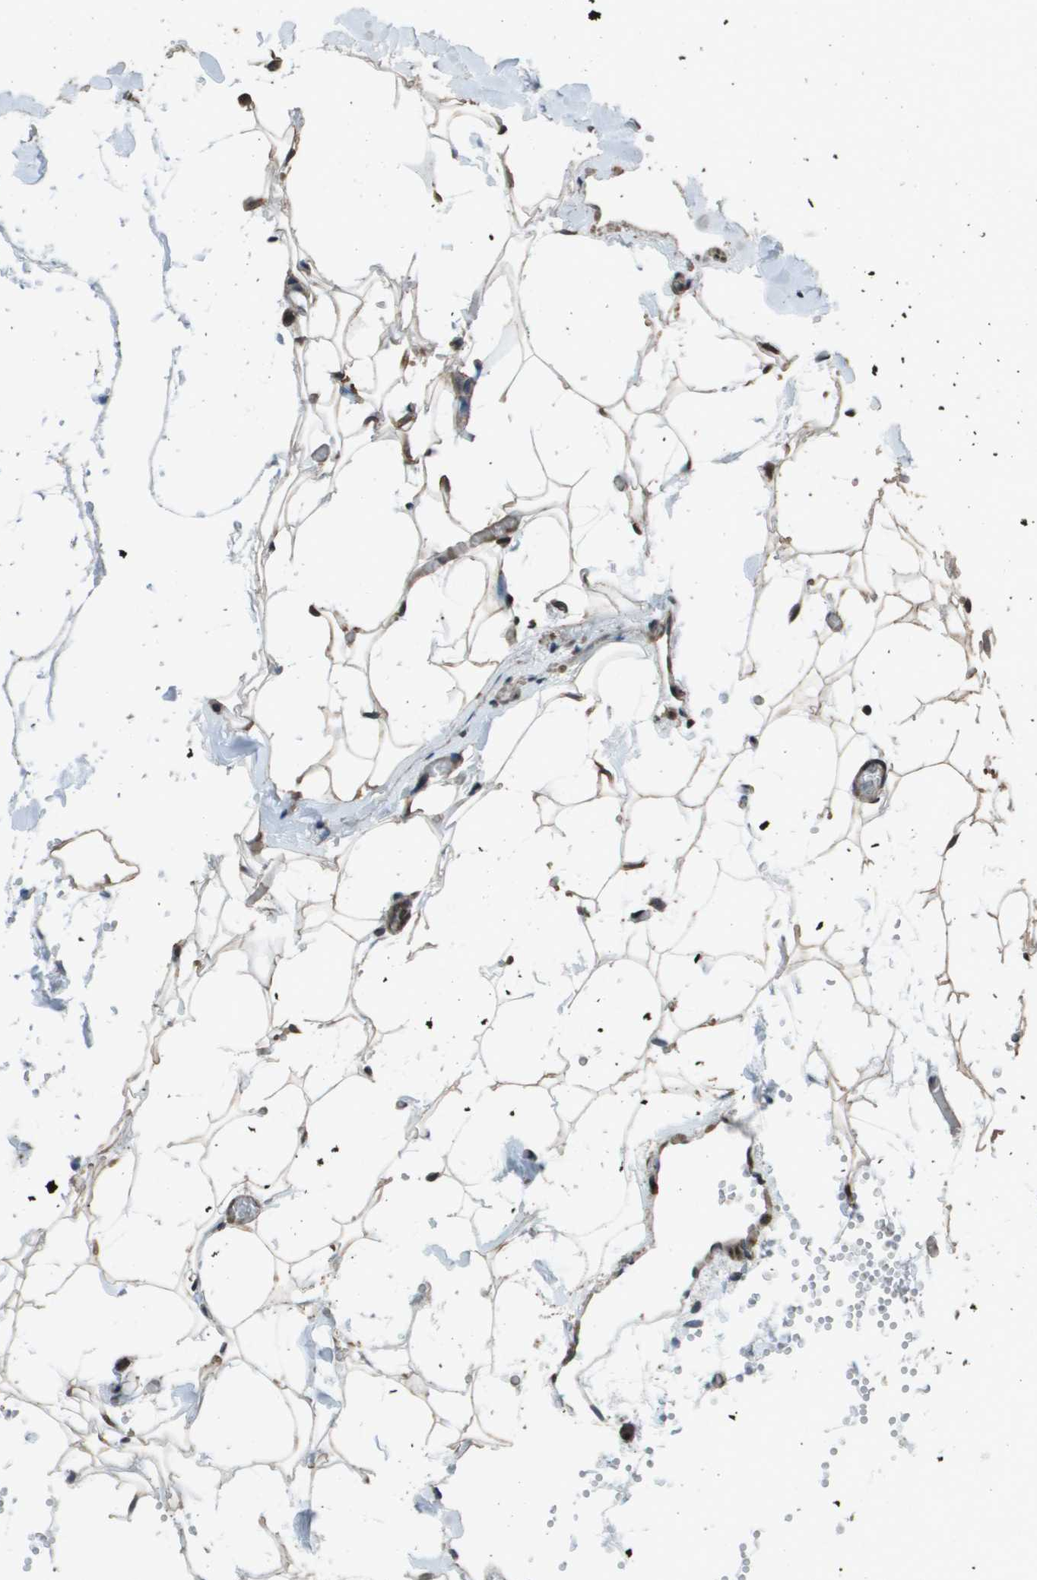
{"staining": {"intensity": "strong", "quantity": ">75%", "location": "cytoplasmic/membranous"}, "tissue": "pancreas", "cell_type": "Exocrine glandular cells", "image_type": "normal", "snomed": [{"axis": "morphology", "description": "Normal tissue, NOS"}, {"axis": "topography", "description": "Pancreas"}], "caption": "The histopathology image reveals staining of unremarkable pancreas, revealing strong cytoplasmic/membranous protein positivity (brown color) within exocrine glandular cells.", "gene": "FIG4", "patient": {"sex": "female", "age": 35}}